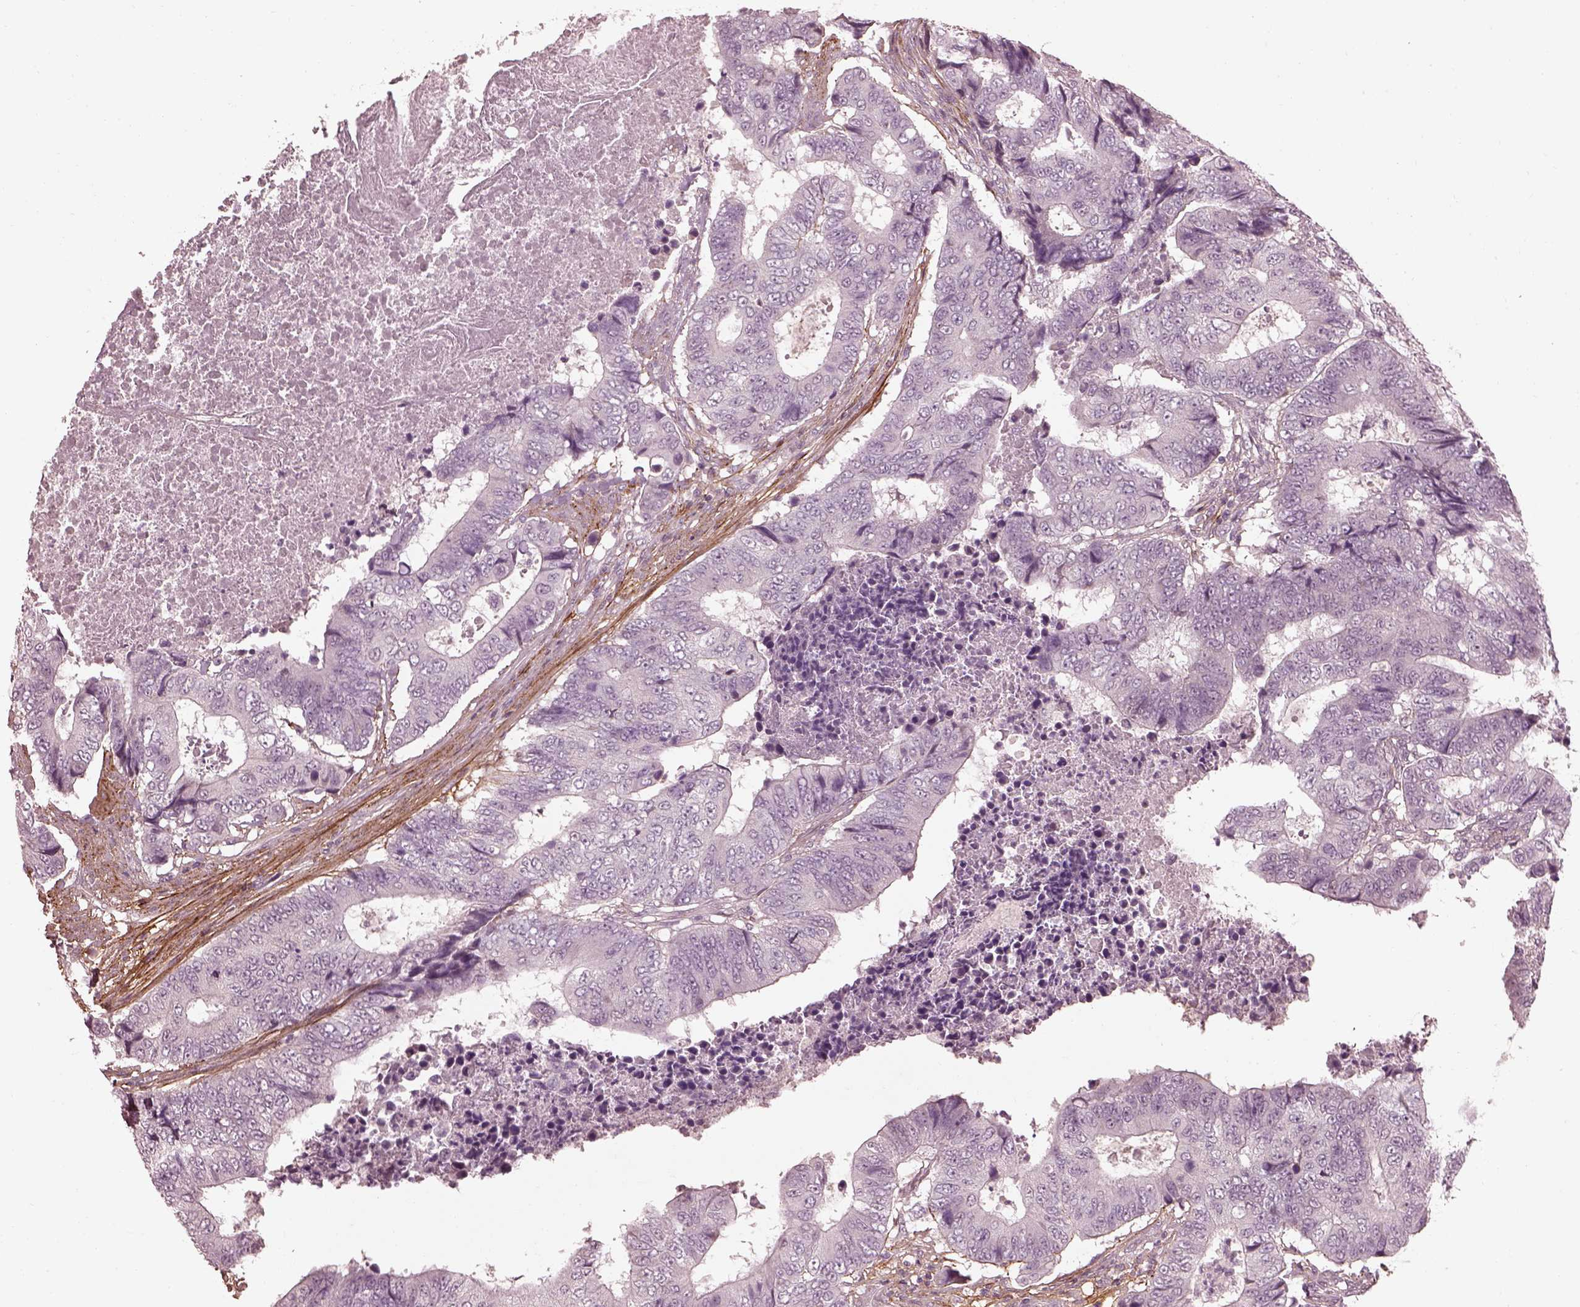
{"staining": {"intensity": "negative", "quantity": "none", "location": "none"}, "tissue": "colorectal cancer", "cell_type": "Tumor cells", "image_type": "cancer", "snomed": [{"axis": "morphology", "description": "Adenocarcinoma, NOS"}, {"axis": "topography", "description": "Colon"}], "caption": "High power microscopy photomicrograph of an IHC micrograph of colorectal cancer, revealing no significant staining in tumor cells.", "gene": "EFEMP1", "patient": {"sex": "female", "age": 48}}